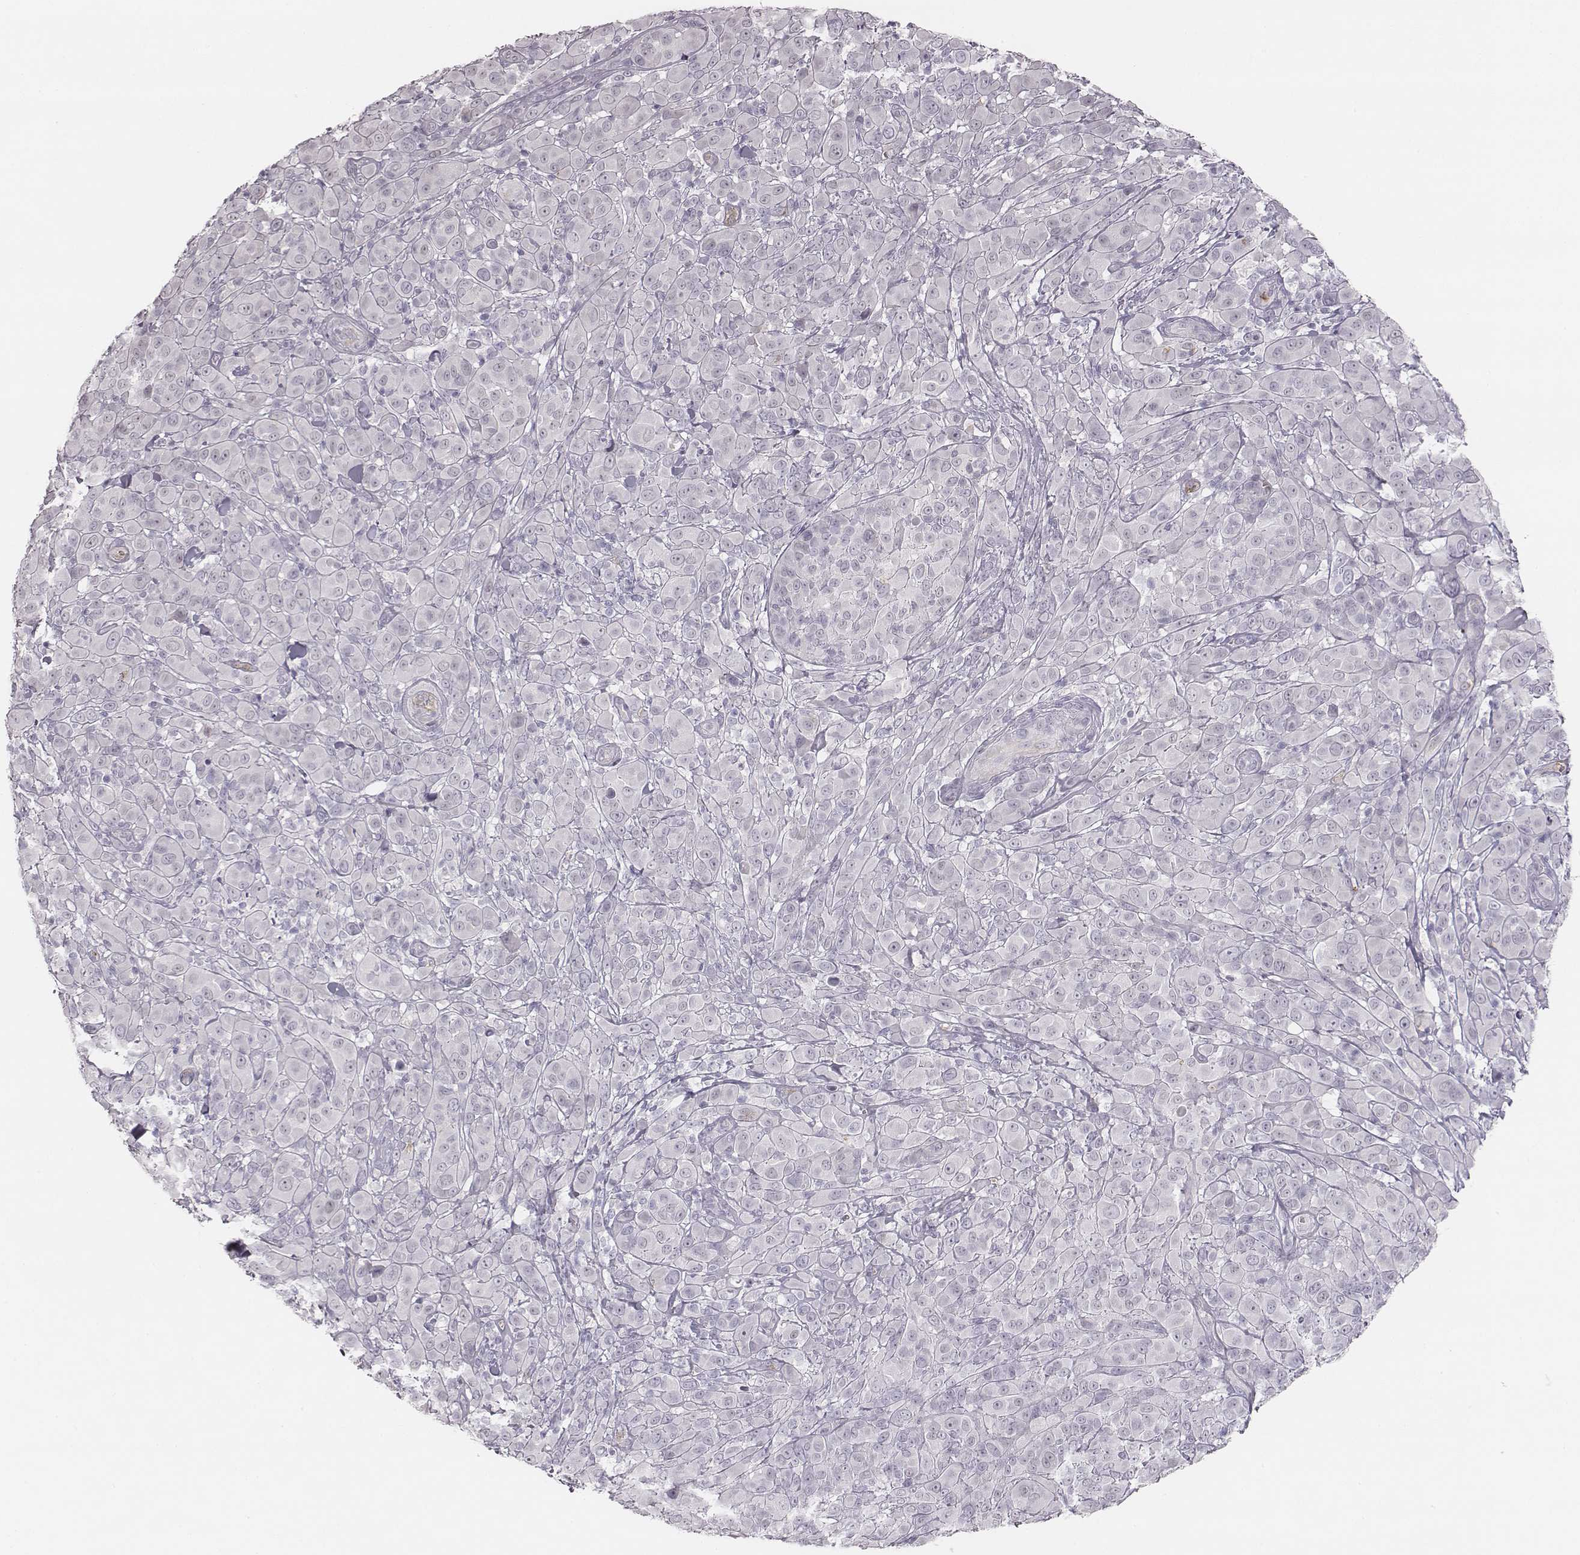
{"staining": {"intensity": "negative", "quantity": "none", "location": "none"}, "tissue": "melanoma", "cell_type": "Tumor cells", "image_type": "cancer", "snomed": [{"axis": "morphology", "description": "Malignant melanoma, NOS"}, {"axis": "topography", "description": "Skin"}], "caption": "The micrograph displays no significant staining in tumor cells of melanoma.", "gene": "KCNJ12", "patient": {"sex": "female", "age": 87}}